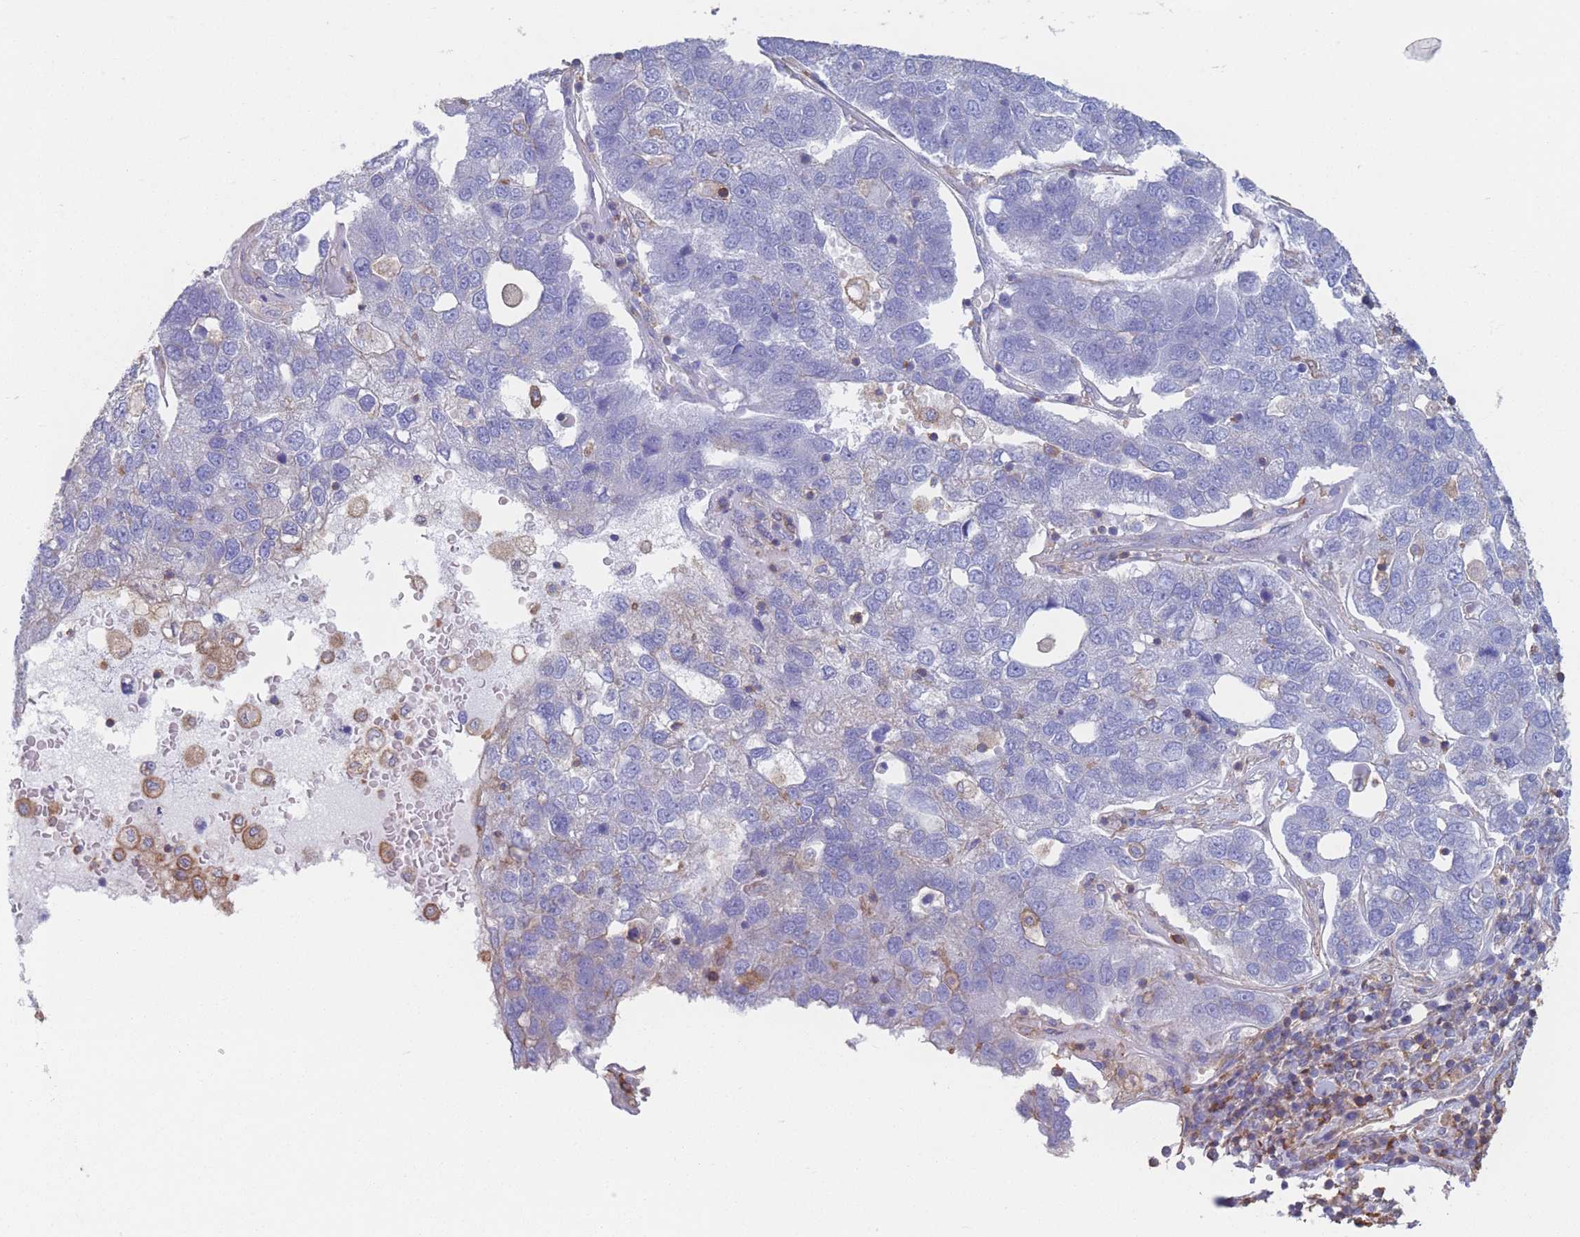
{"staining": {"intensity": "negative", "quantity": "none", "location": "none"}, "tissue": "pancreatic cancer", "cell_type": "Tumor cells", "image_type": "cancer", "snomed": [{"axis": "morphology", "description": "Adenocarcinoma, NOS"}, {"axis": "topography", "description": "Pancreas"}], "caption": "There is no significant staining in tumor cells of adenocarcinoma (pancreatic).", "gene": "ADH1A", "patient": {"sex": "female", "age": 61}}